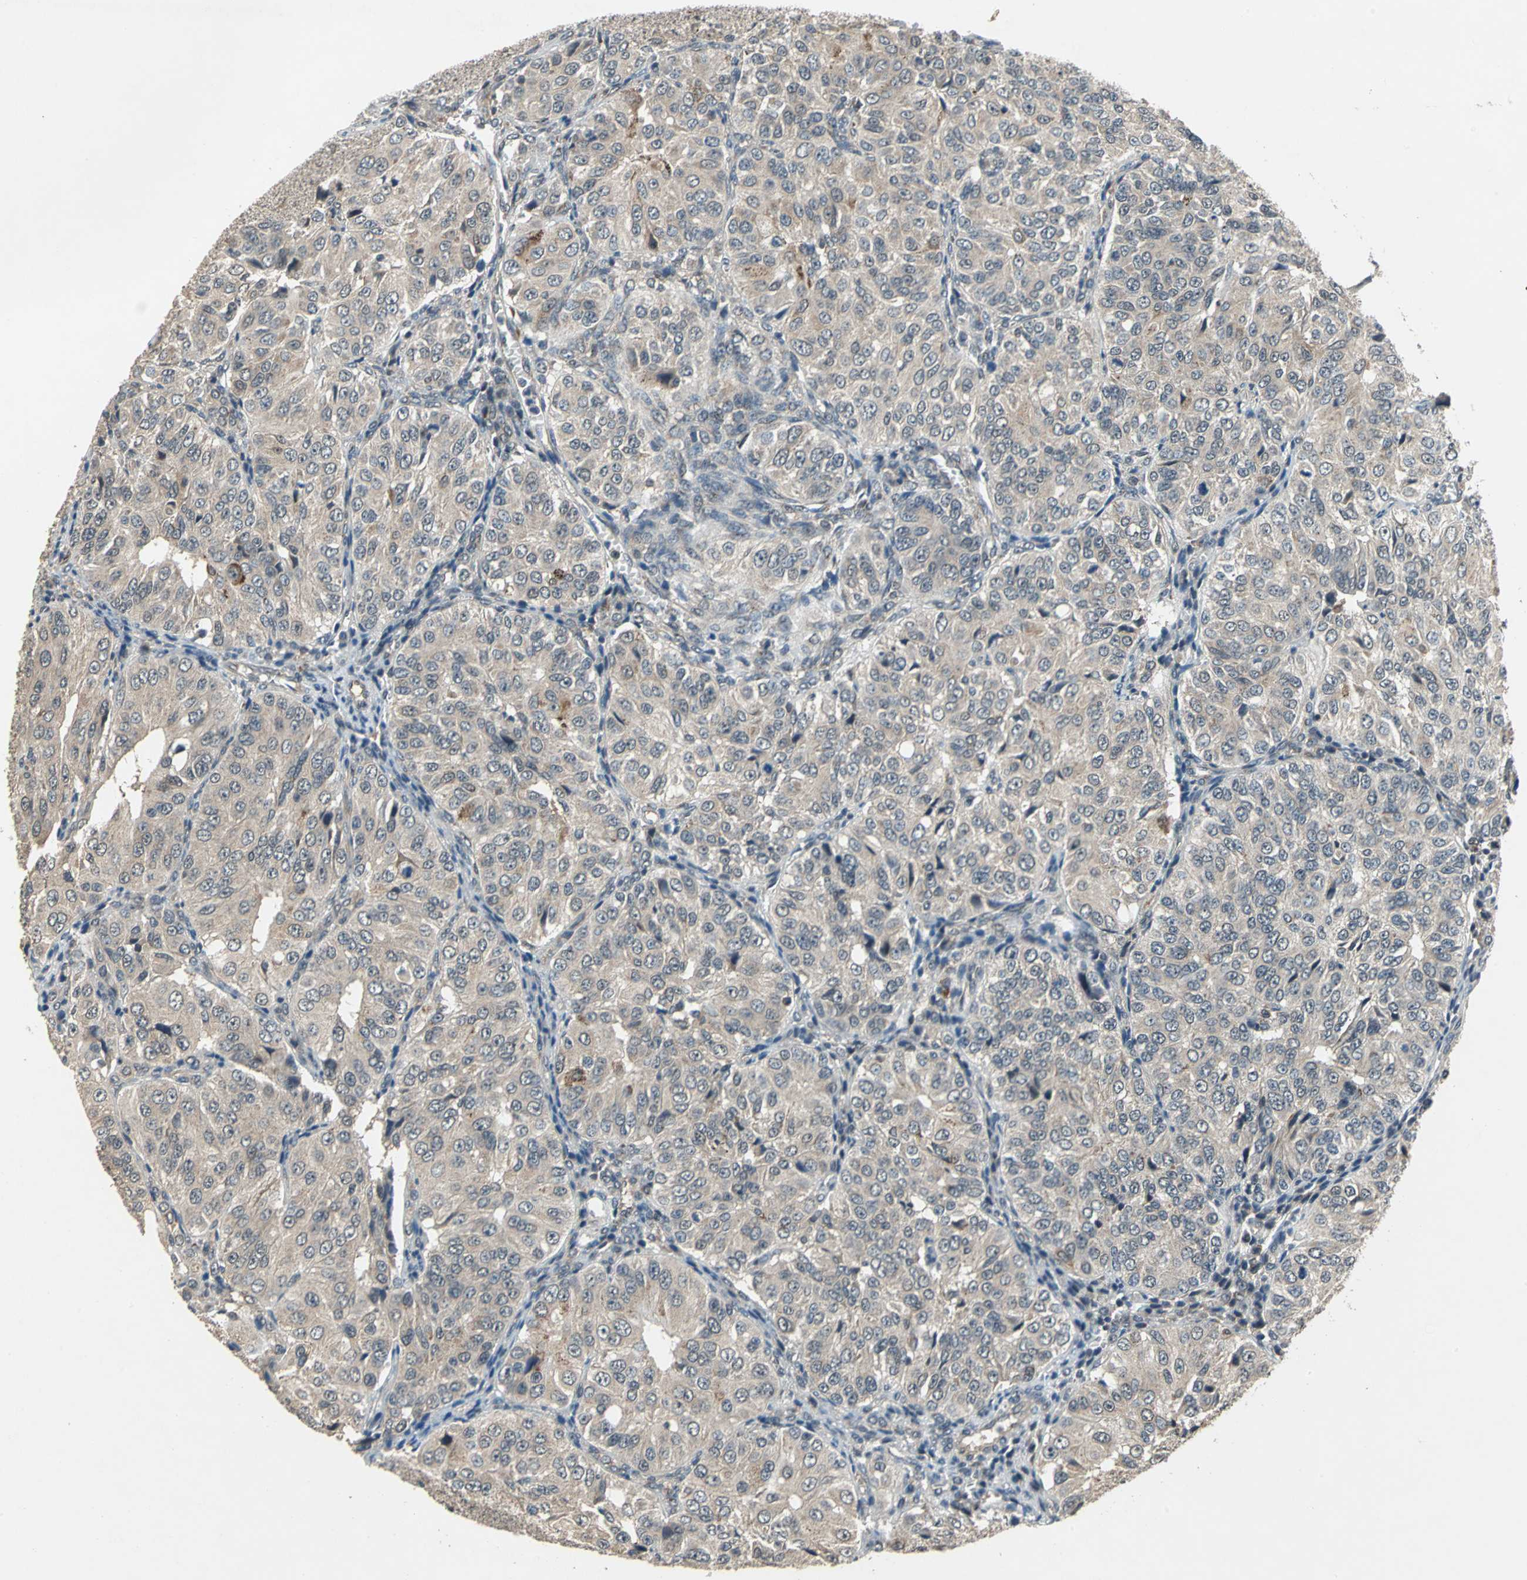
{"staining": {"intensity": "weak", "quantity": ">75%", "location": "cytoplasmic/membranous"}, "tissue": "ovarian cancer", "cell_type": "Tumor cells", "image_type": "cancer", "snomed": [{"axis": "morphology", "description": "Carcinoma, endometroid"}, {"axis": "topography", "description": "Ovary"}], "caption": "Immunohistochemical staining of human ovarian cancer (endometroid carcinoma) shows weak cytoplasmic/membranous protein positivity in about >75% of tumor cells.", "gene": "NFKBIE", "patient": {"sex": "female", "age": 51}}